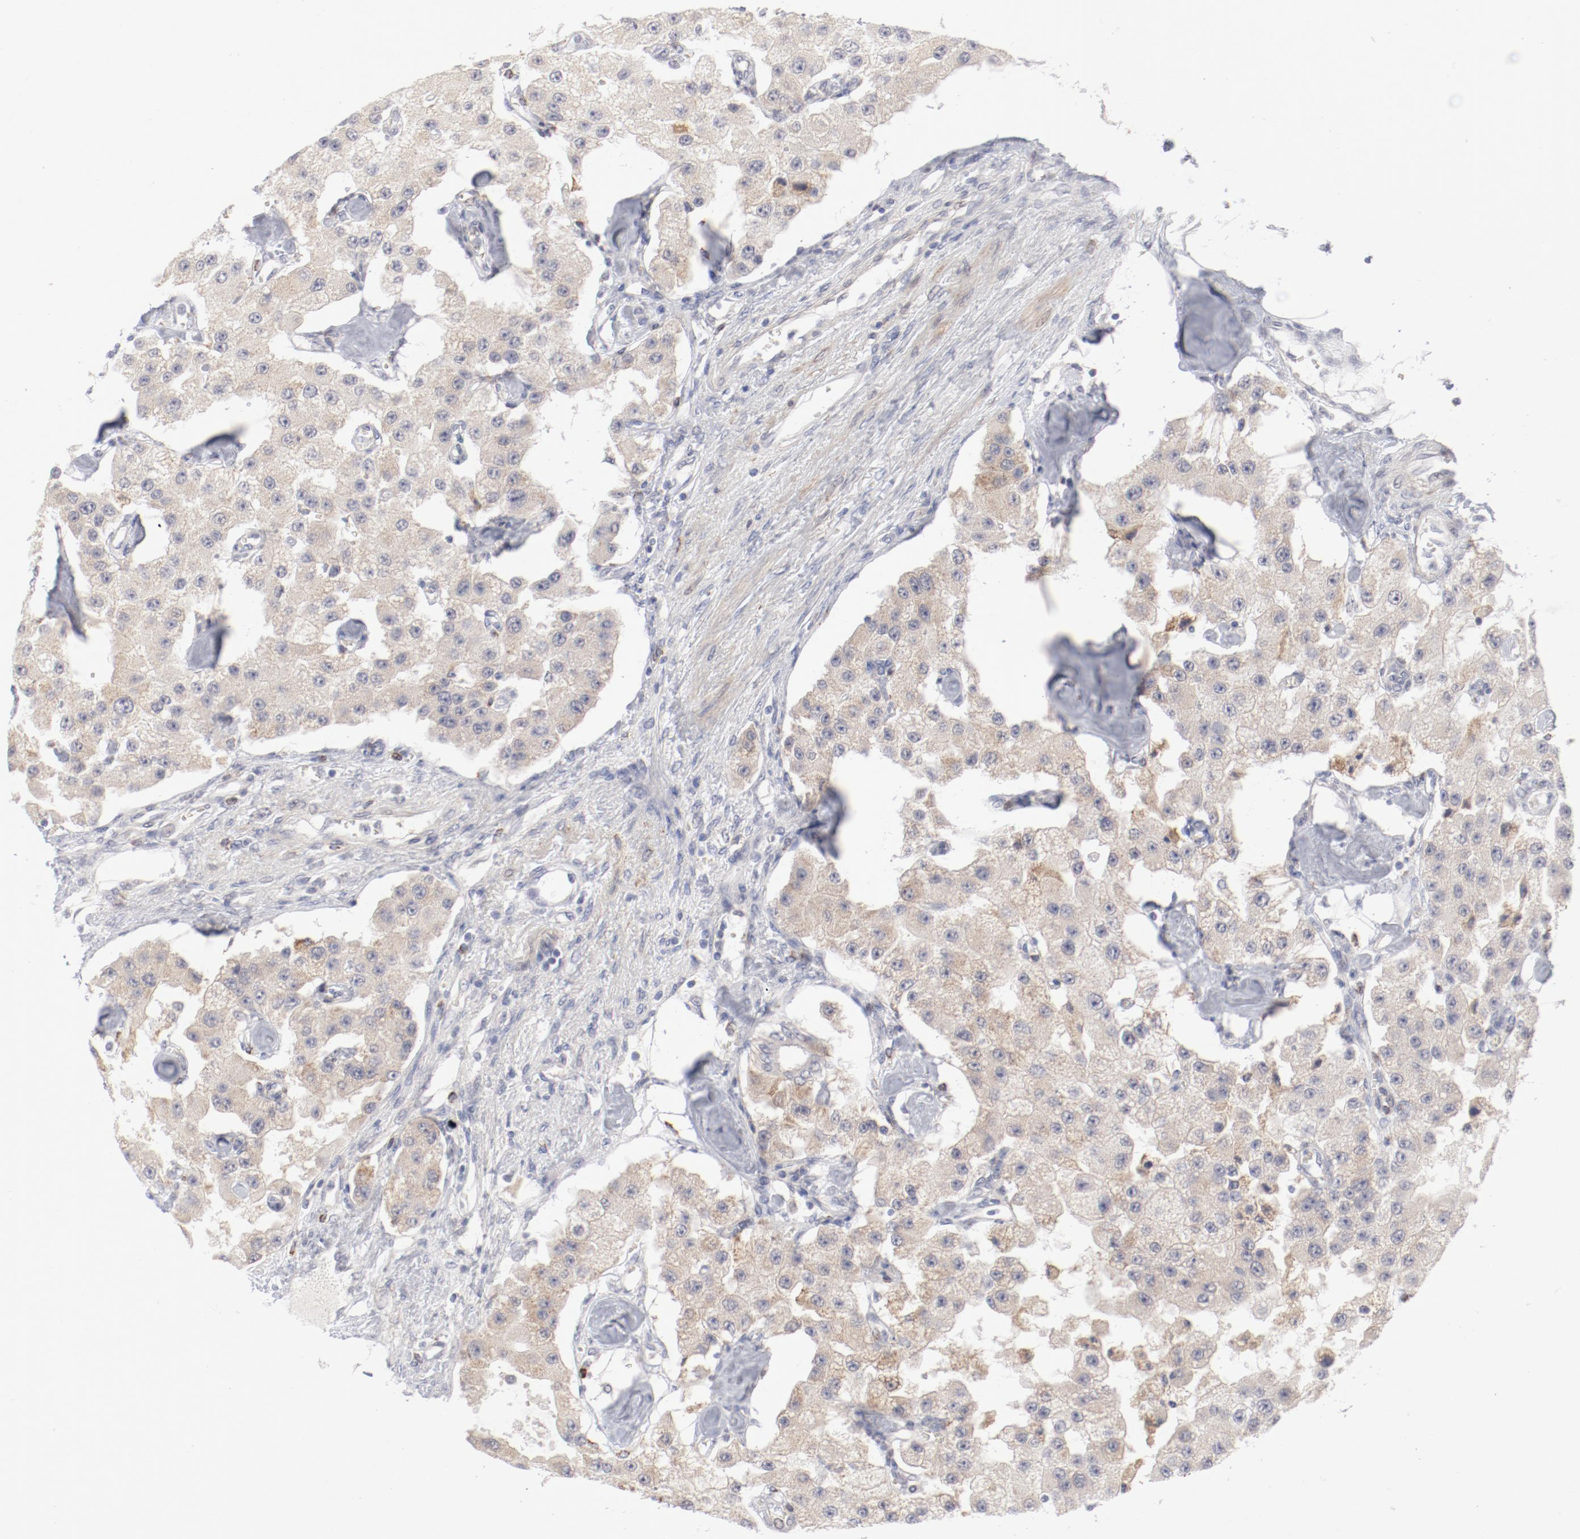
{"staining": {"intensity": "weak", "quantity": ">75%", "location": "cytoplasmic/membranous"}, "tissue": "carcinoid", "cell_type": "Tumor cells", "image_type": "cancer", "snomed": [{"axis": "morphology", "description": "Carcinoid, malignant, NOS"}, {"axis": "topography", "description": "Pancreas"}], "caption": "Immunohistochemistry (IHC) photomicrograph of neoplastic tissue: human malignant carcinoid stained using immunohistochemistry (IHC) reveals low levels of weak protein expression localized specifically in the cytoplasmic/membranous of tumor cells, appearing as a cytoplasmic/membranous brown color.", "gene": "SH3BGR", "patient": {"sex": "male", "age": 41}}